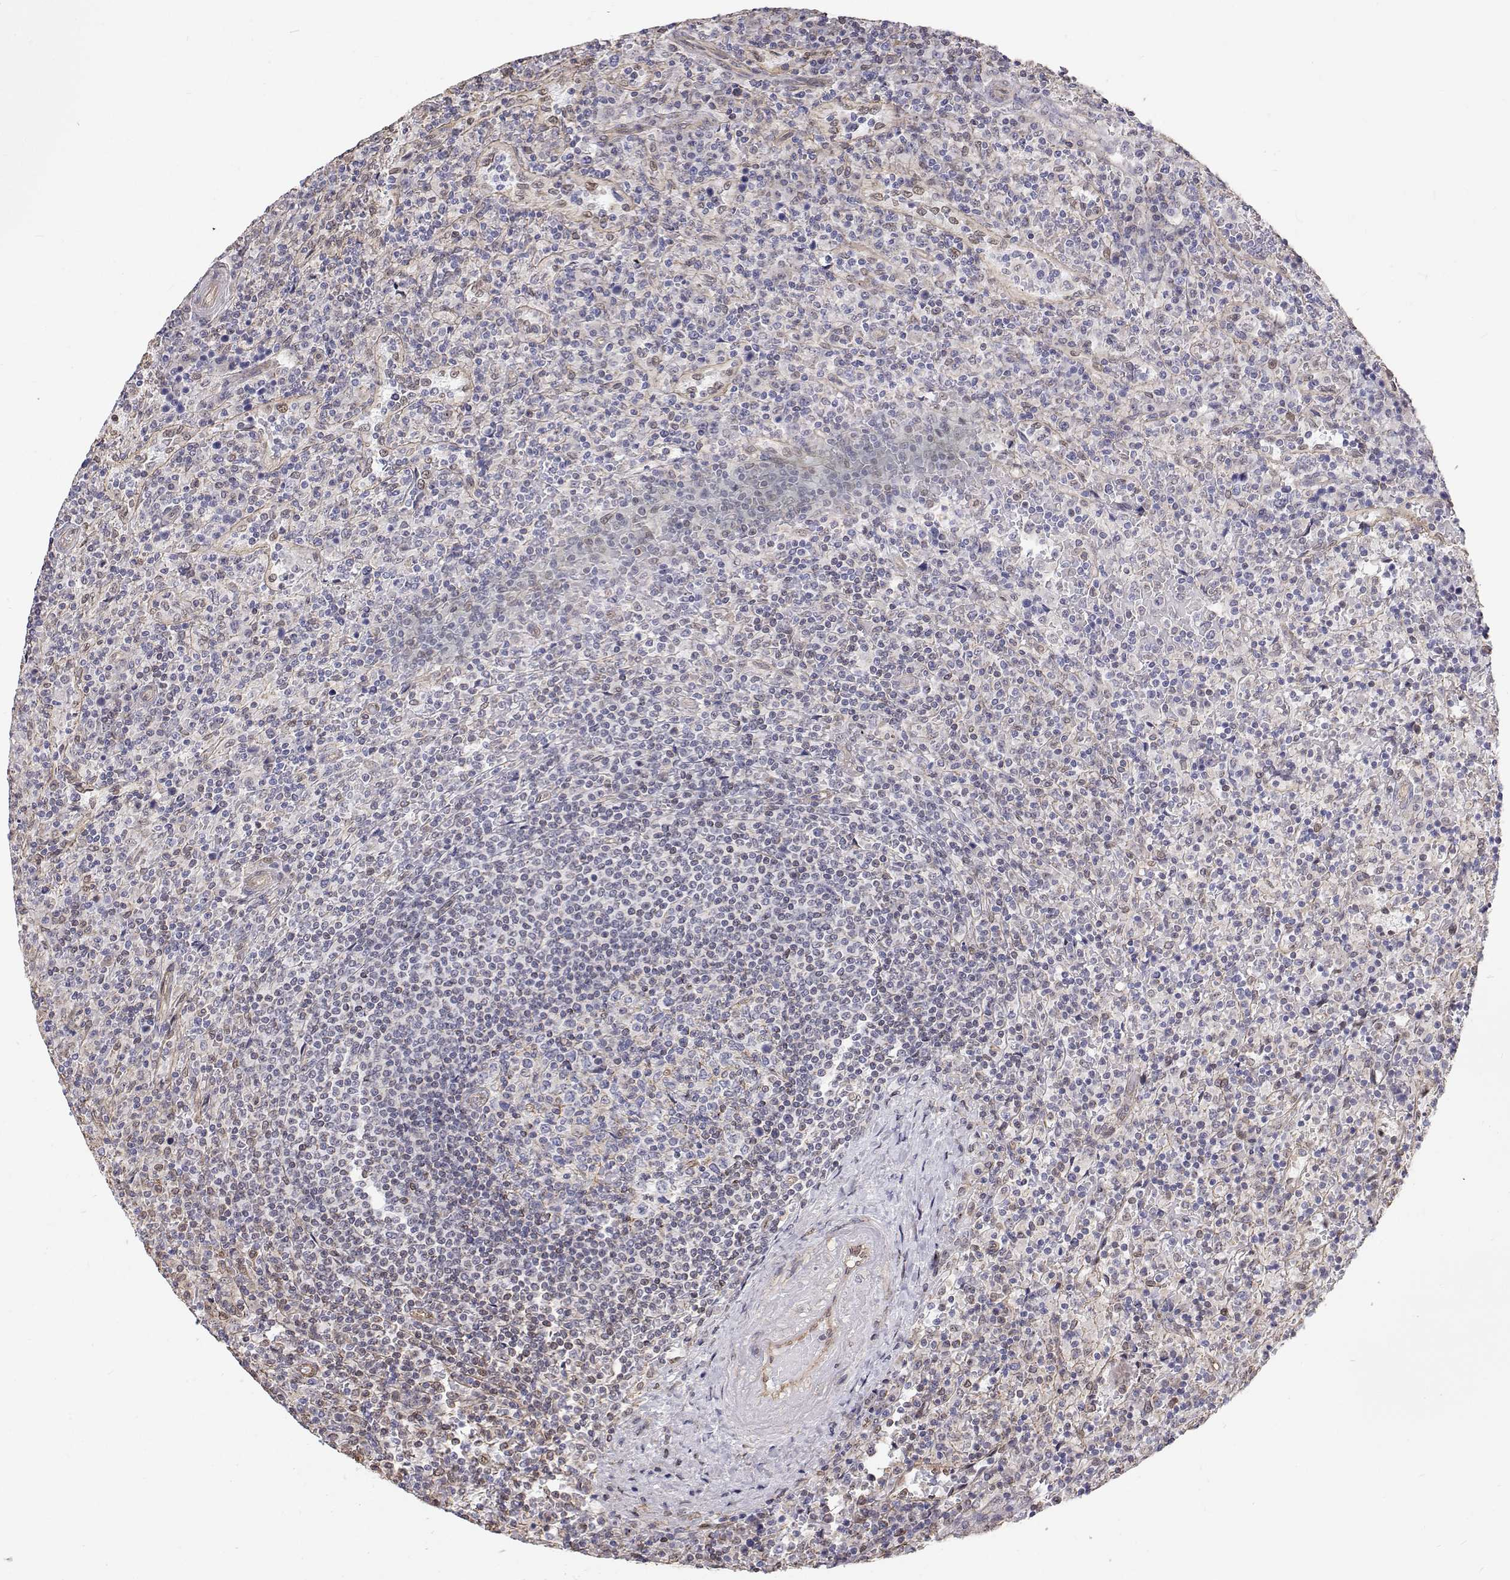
{"staining": {"intensity": "negative", "quantity": "none", "location": "none"}, "tissue": "lymphoma", "cell_type": "Tumor cells", "image_type": "cancer", "snomed": [{"axis": "morphology", "description": "Malignant lymphoma, non-Hodgkin's type, Low grade"}, {"axis": "topography", "description": "Spleen"}], "caption": "Tumor cells are negative for brown protein staining in malignant lymphoma, non-Hodgkin's type (low-grade).", "gene": "GSDMA", "patient": {"sex": "male", "age": 62}}